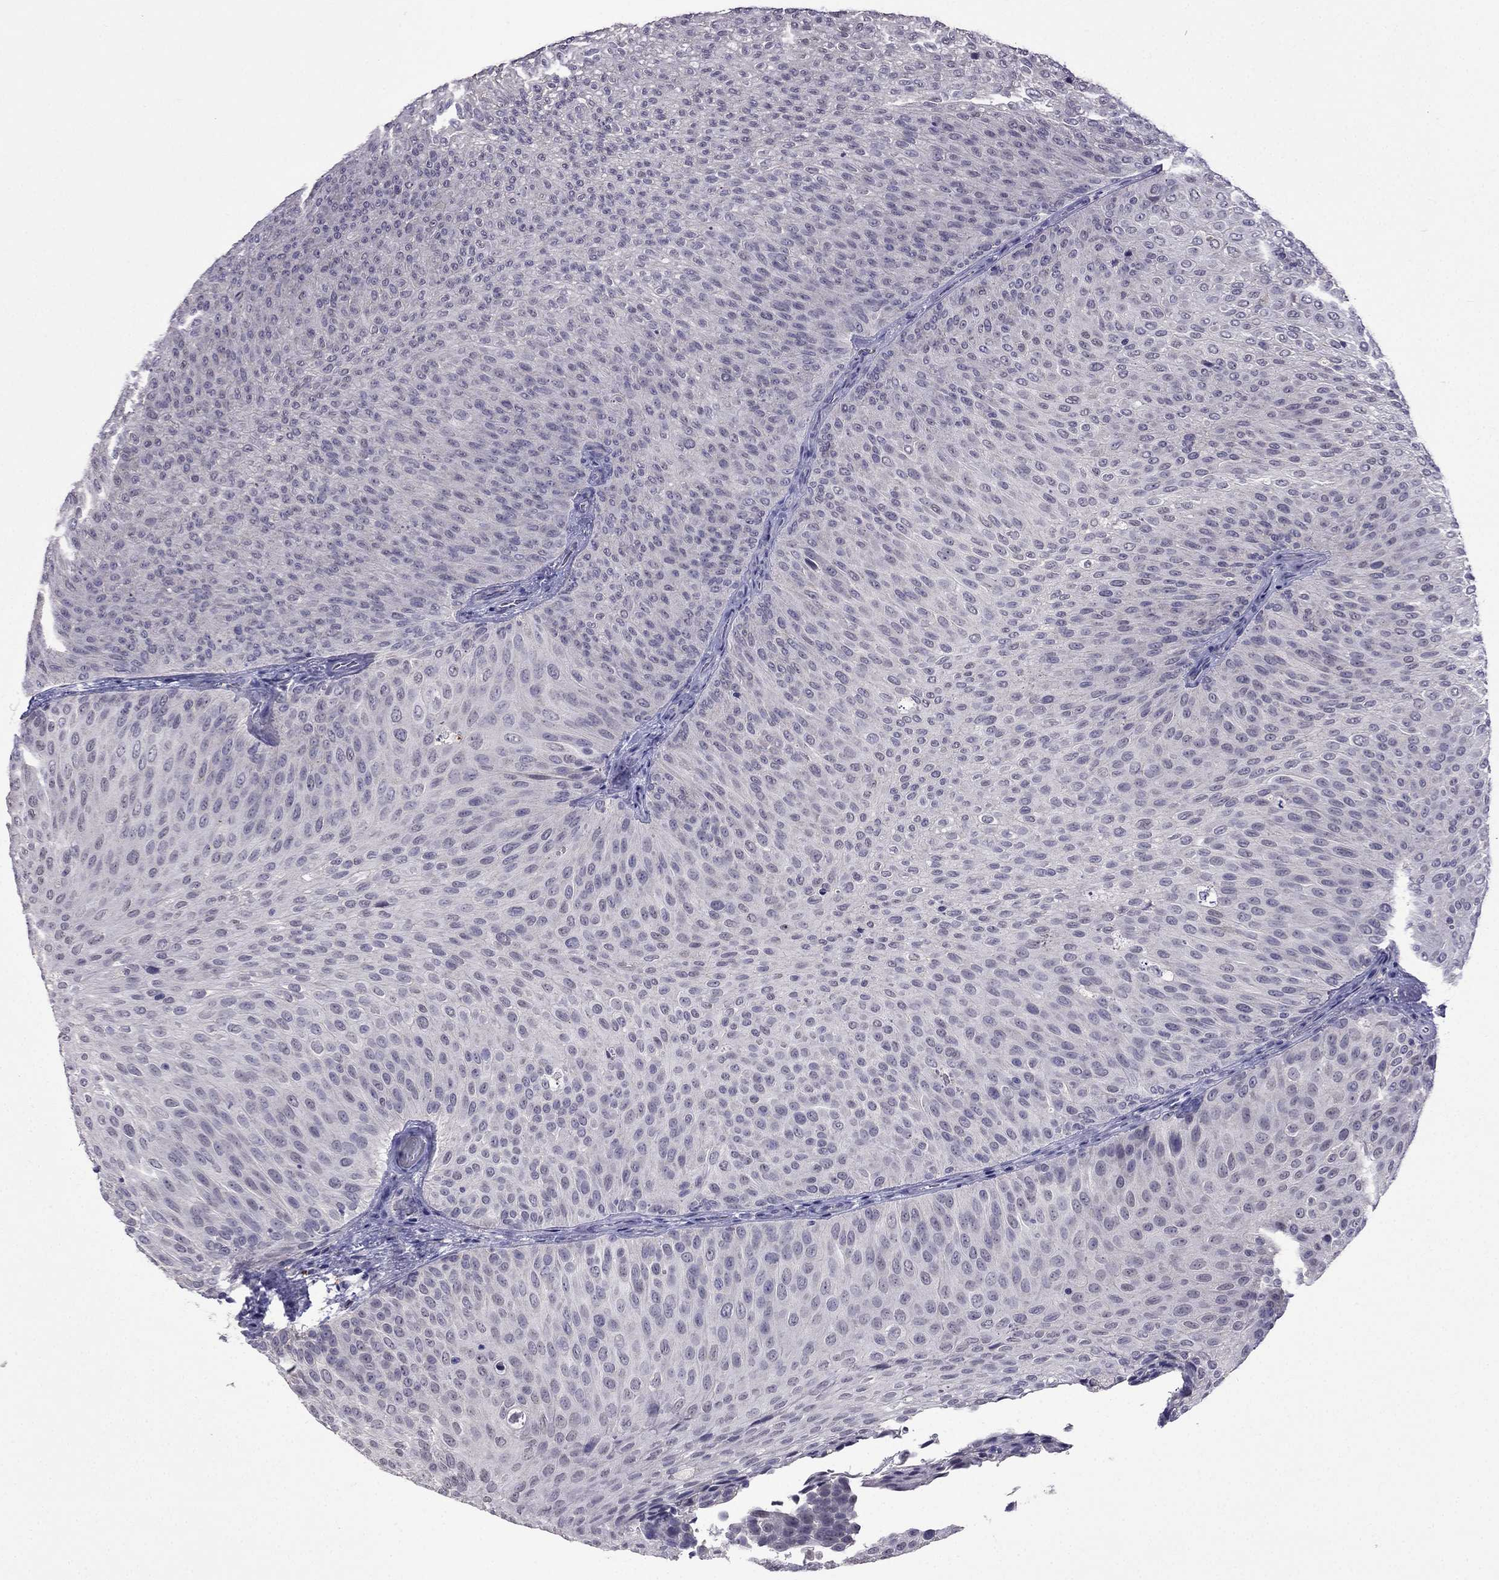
{"staining": {"intensity": "negative", "quantity": "none", "location": "none"}, "tissue": "urothelial cancer", "cell_type": "Tumor cells", "image_type": "cancer", "snomed": [{"axis": "morphology", "description": "Urothelial carcinoma, Low grade"}, {"axis": "topography", "description": "Urinary bladder"}], "caption": "Tumor cells are negative for brown protein staining in low-grade urothelial carcinoma. (DAB (3,3'-diaminobenzidine) immunohistochemistry, high magnification).", "gene": "AQP9", "patient": {"sex": "male", "age": 78}}